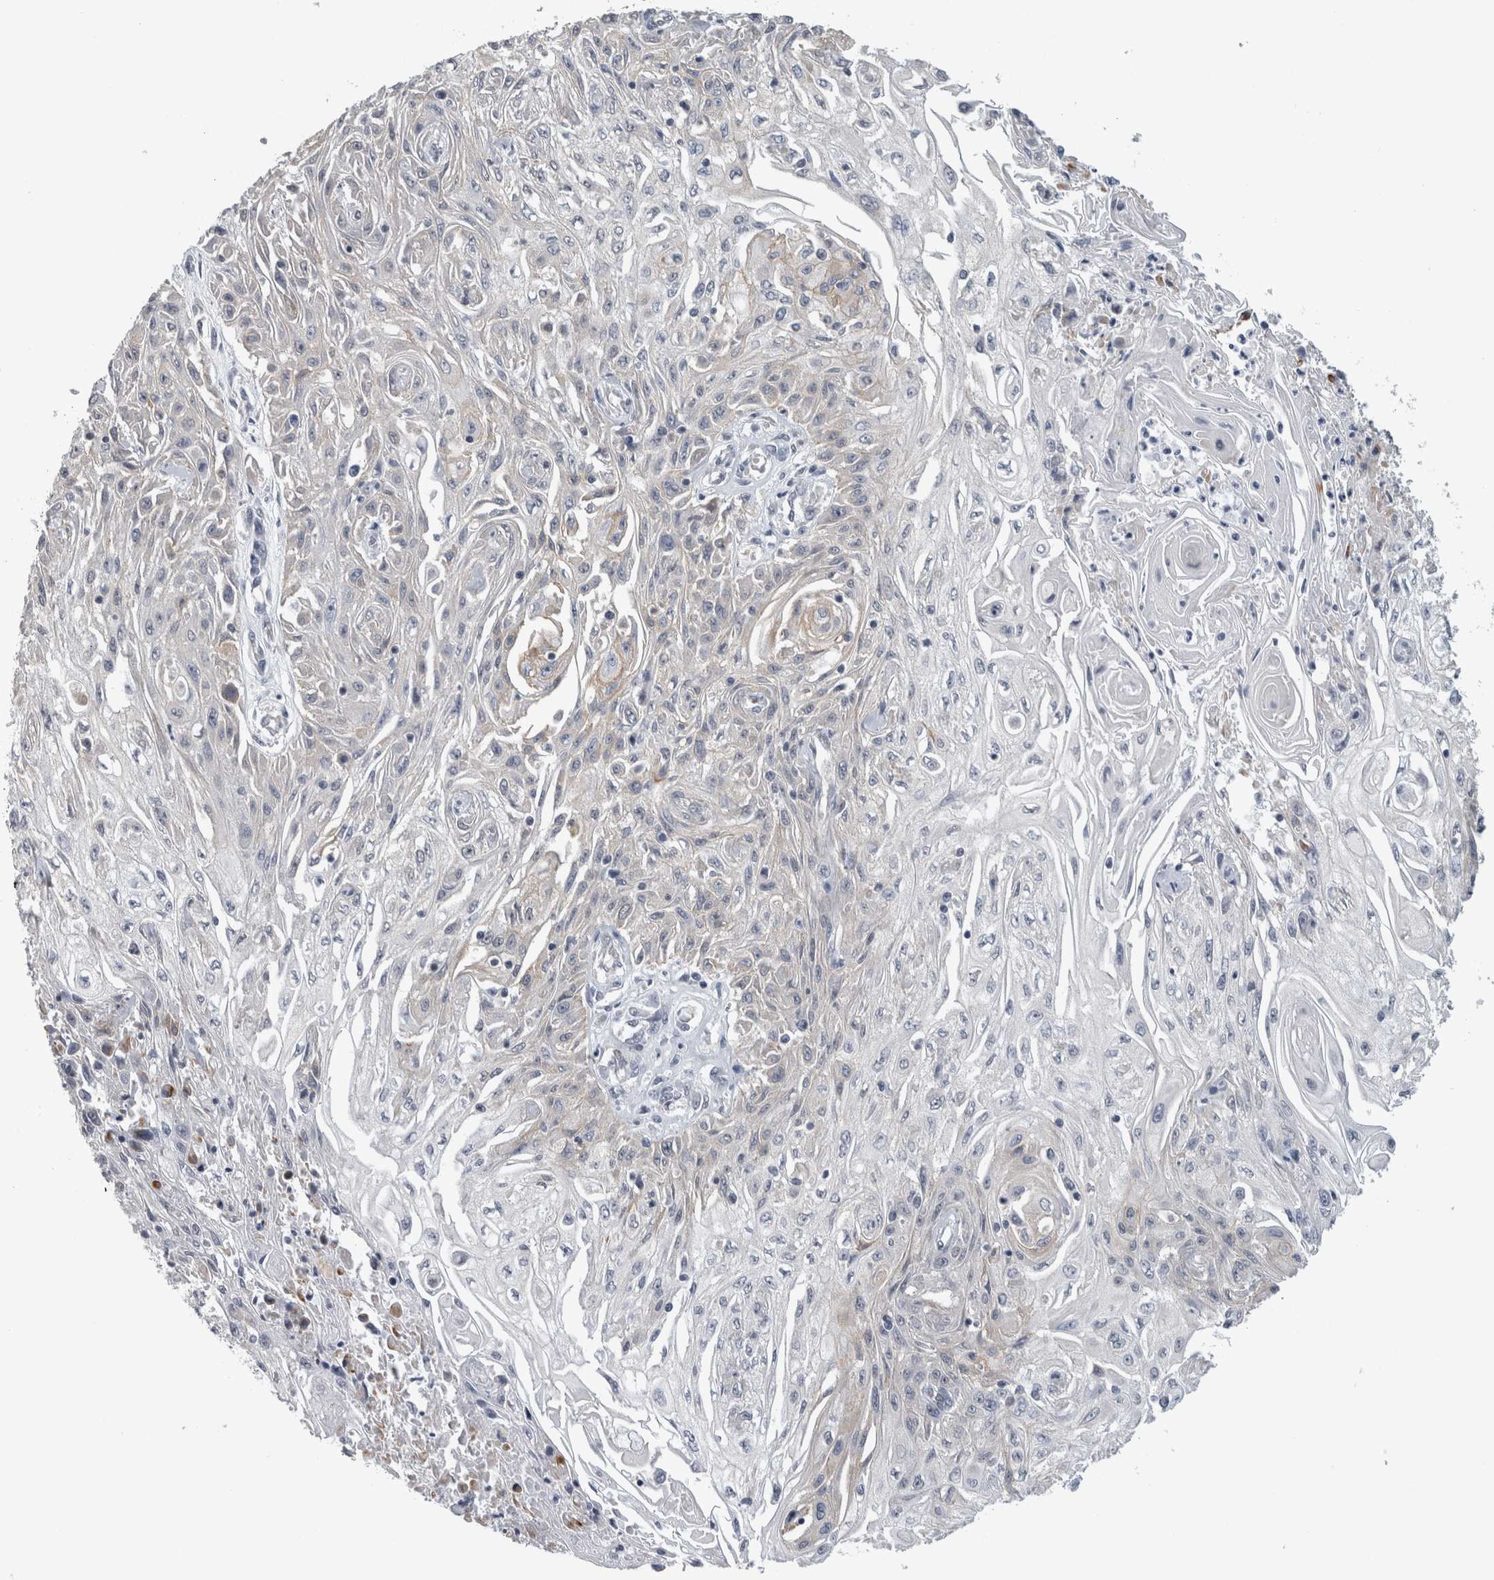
{"staining": {"intensity": "negative", "quantity": "none", "location": "none"}, "tissue": "skin cancer", "cell_type": "Tumor cells", "image_type": "cancer", "snomed": [{"axis": "morphology", "description": "Squamous cell carcinoma, NOS"}, {"axis": "morphology", "description": "Squamous cell carcinoma, metastatic, NOS"}, {"axis": "topography", "description": "Skin"}, {"axis": "topography", "description": "Lymph node"}], "caption": "Tumor cells are negative for protein expression in human squamous cell carcinoma (skin).", "gene": "PEBP4", "patient": {"sex": "male", "age": 75}}